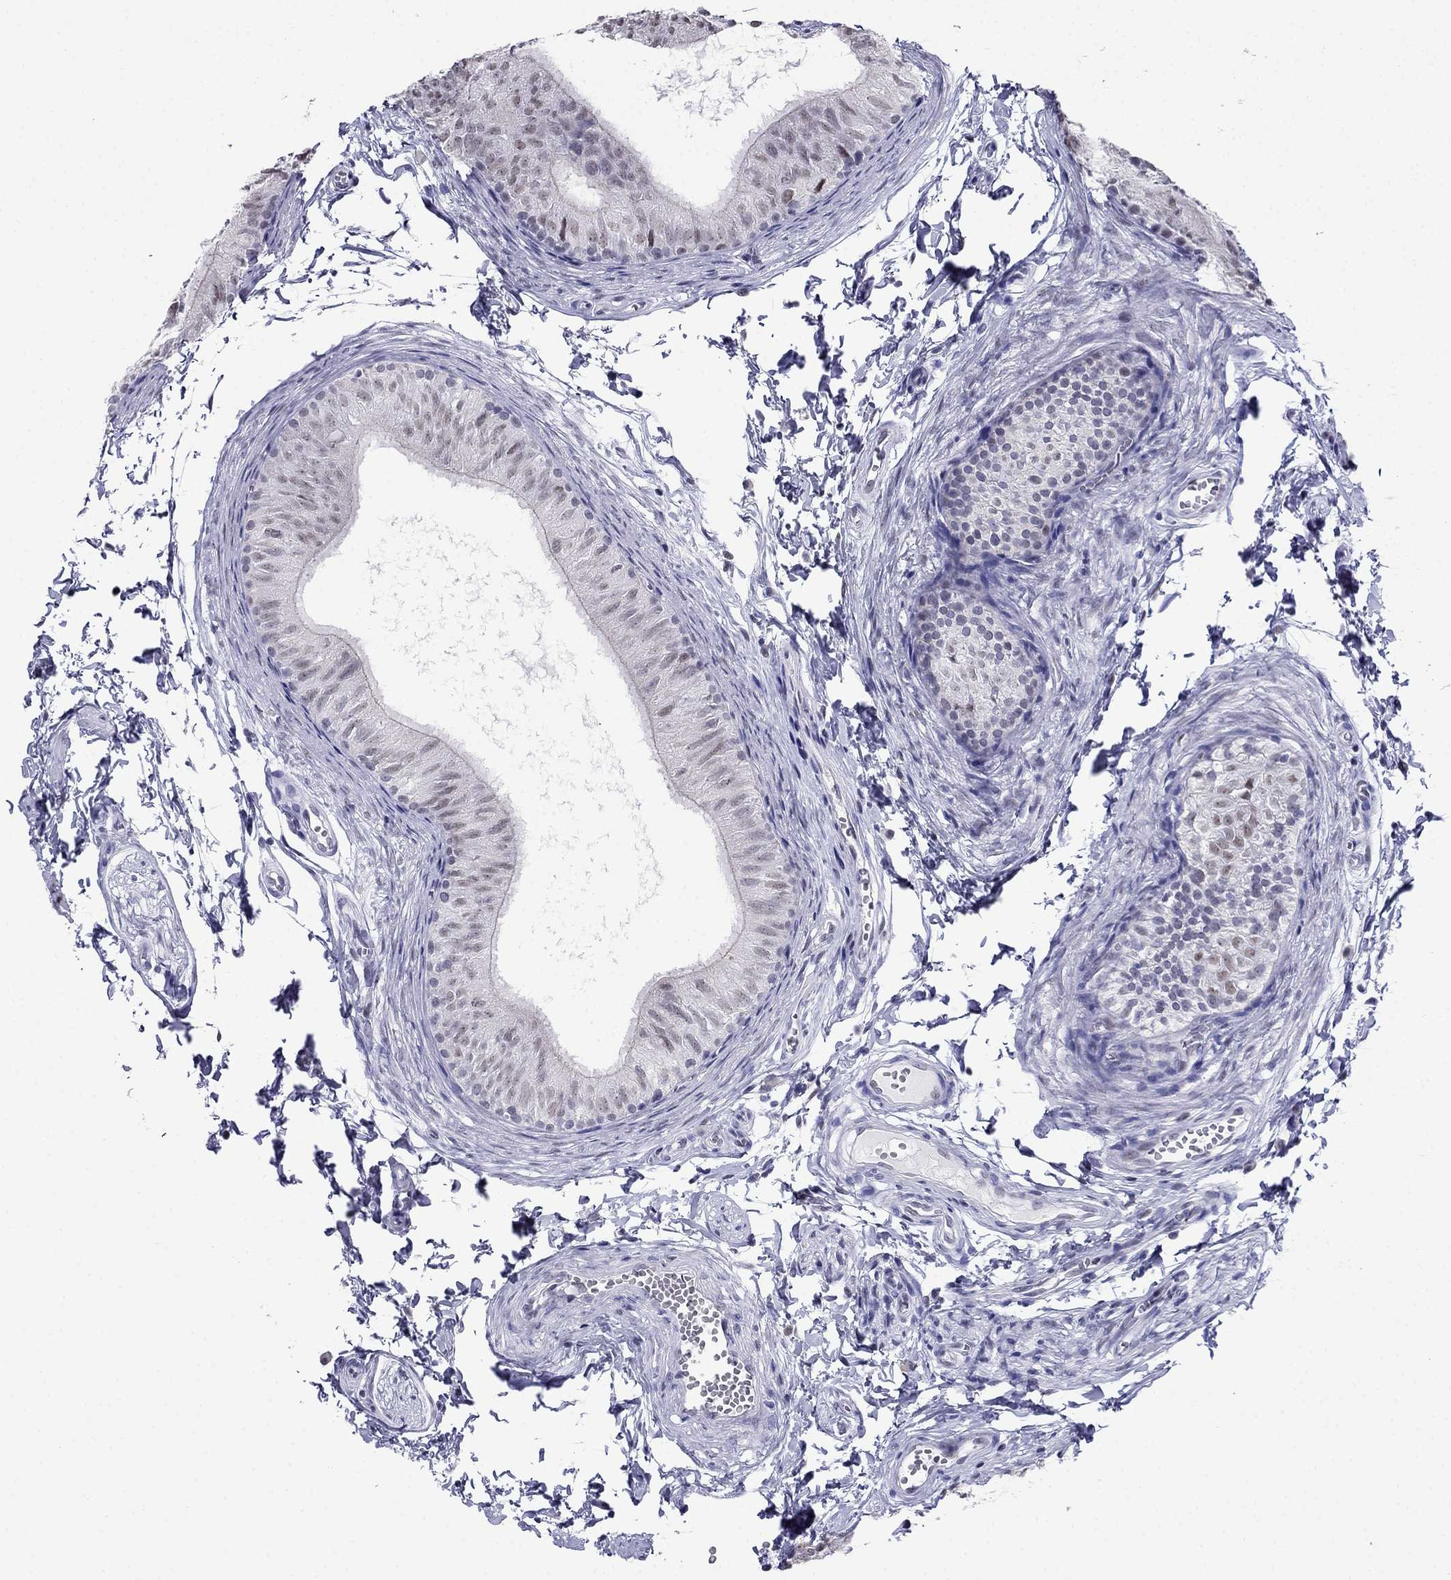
{"staining": {"intensity": "weak", "quantity": "<25%", "location": "nuclear"}, "tissue": "epididymis", "cell_type": "Glandular cells", "image_type": "normal", "snomed": [{"axis": "morphology", "description": "Normal tissue, NOS"}, {"axis": "topography", "description": "Epididymis"}], "caption": "IHC of unremarkable epididymis demonstrates no positivity in glandular cells. The staining is performed using DAB (3,3'-diaminobenzidine) brown chromogen with nuclei counter-stained in using hematoxylin.", "gene": "PPM1G", "patient": {"sex": "male", "age": 22}}